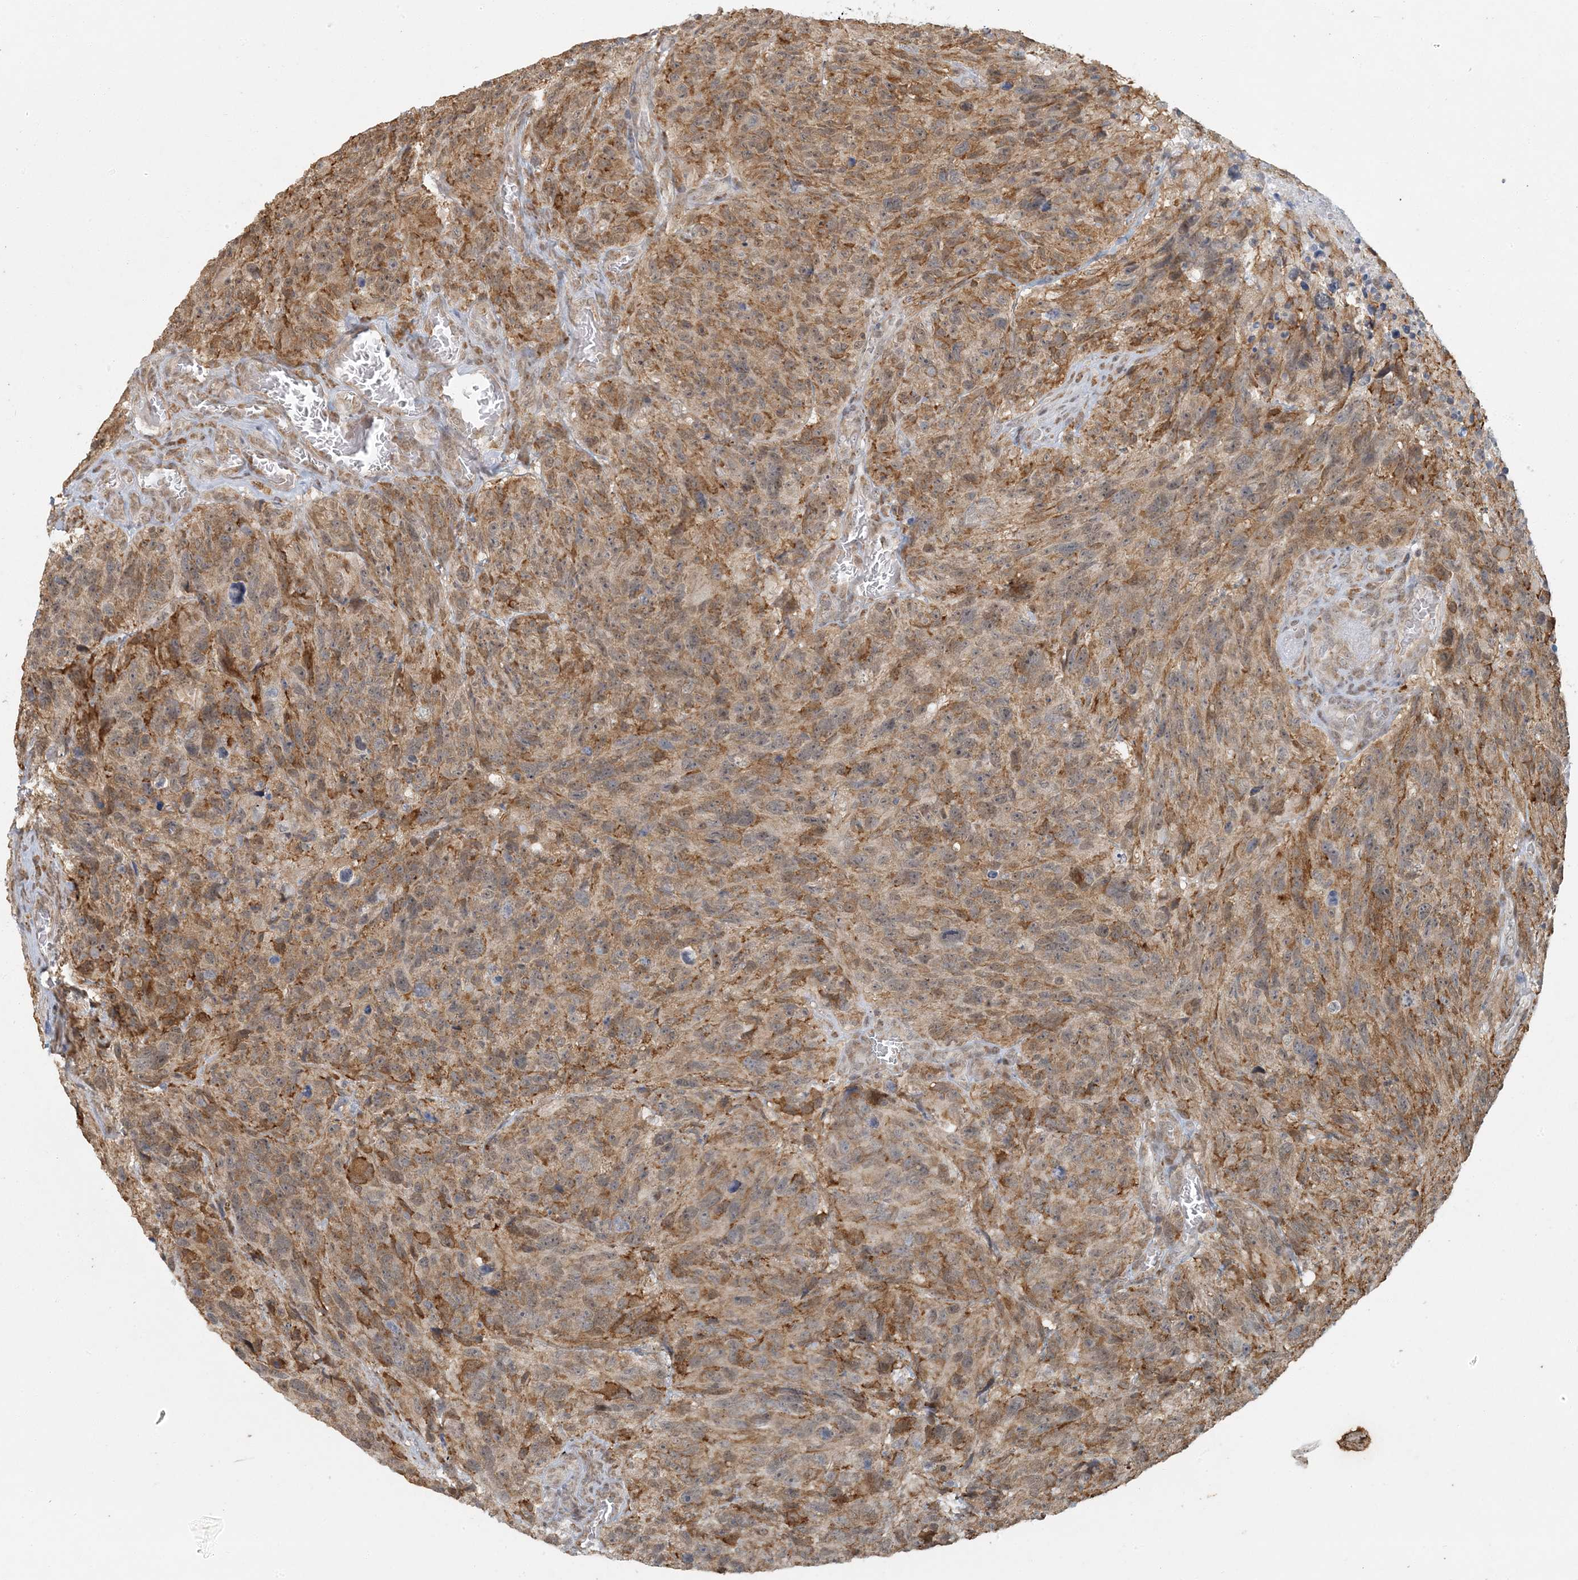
{"staining": {"intensity": "moderate", "quantity": ">75%", "location": "cytoplasmic/membranous"}, "tissue": "glioma", "cell_type": "Tumor cells", "image_type": "cancer", "snomed": [{"axis": "morphology", "description": "Glioma, malignant, High grade"}, {"axis": "topography", "description": "Brain"}], "caption": "Malignant glioma (high-grade) stained with immunohistochemistry exhibits moderate cytoplasmic/membranous expression in approximately >75% of tumor cells.", "gene": "AK9", "patient": {"sex": "male", "age": 69}}